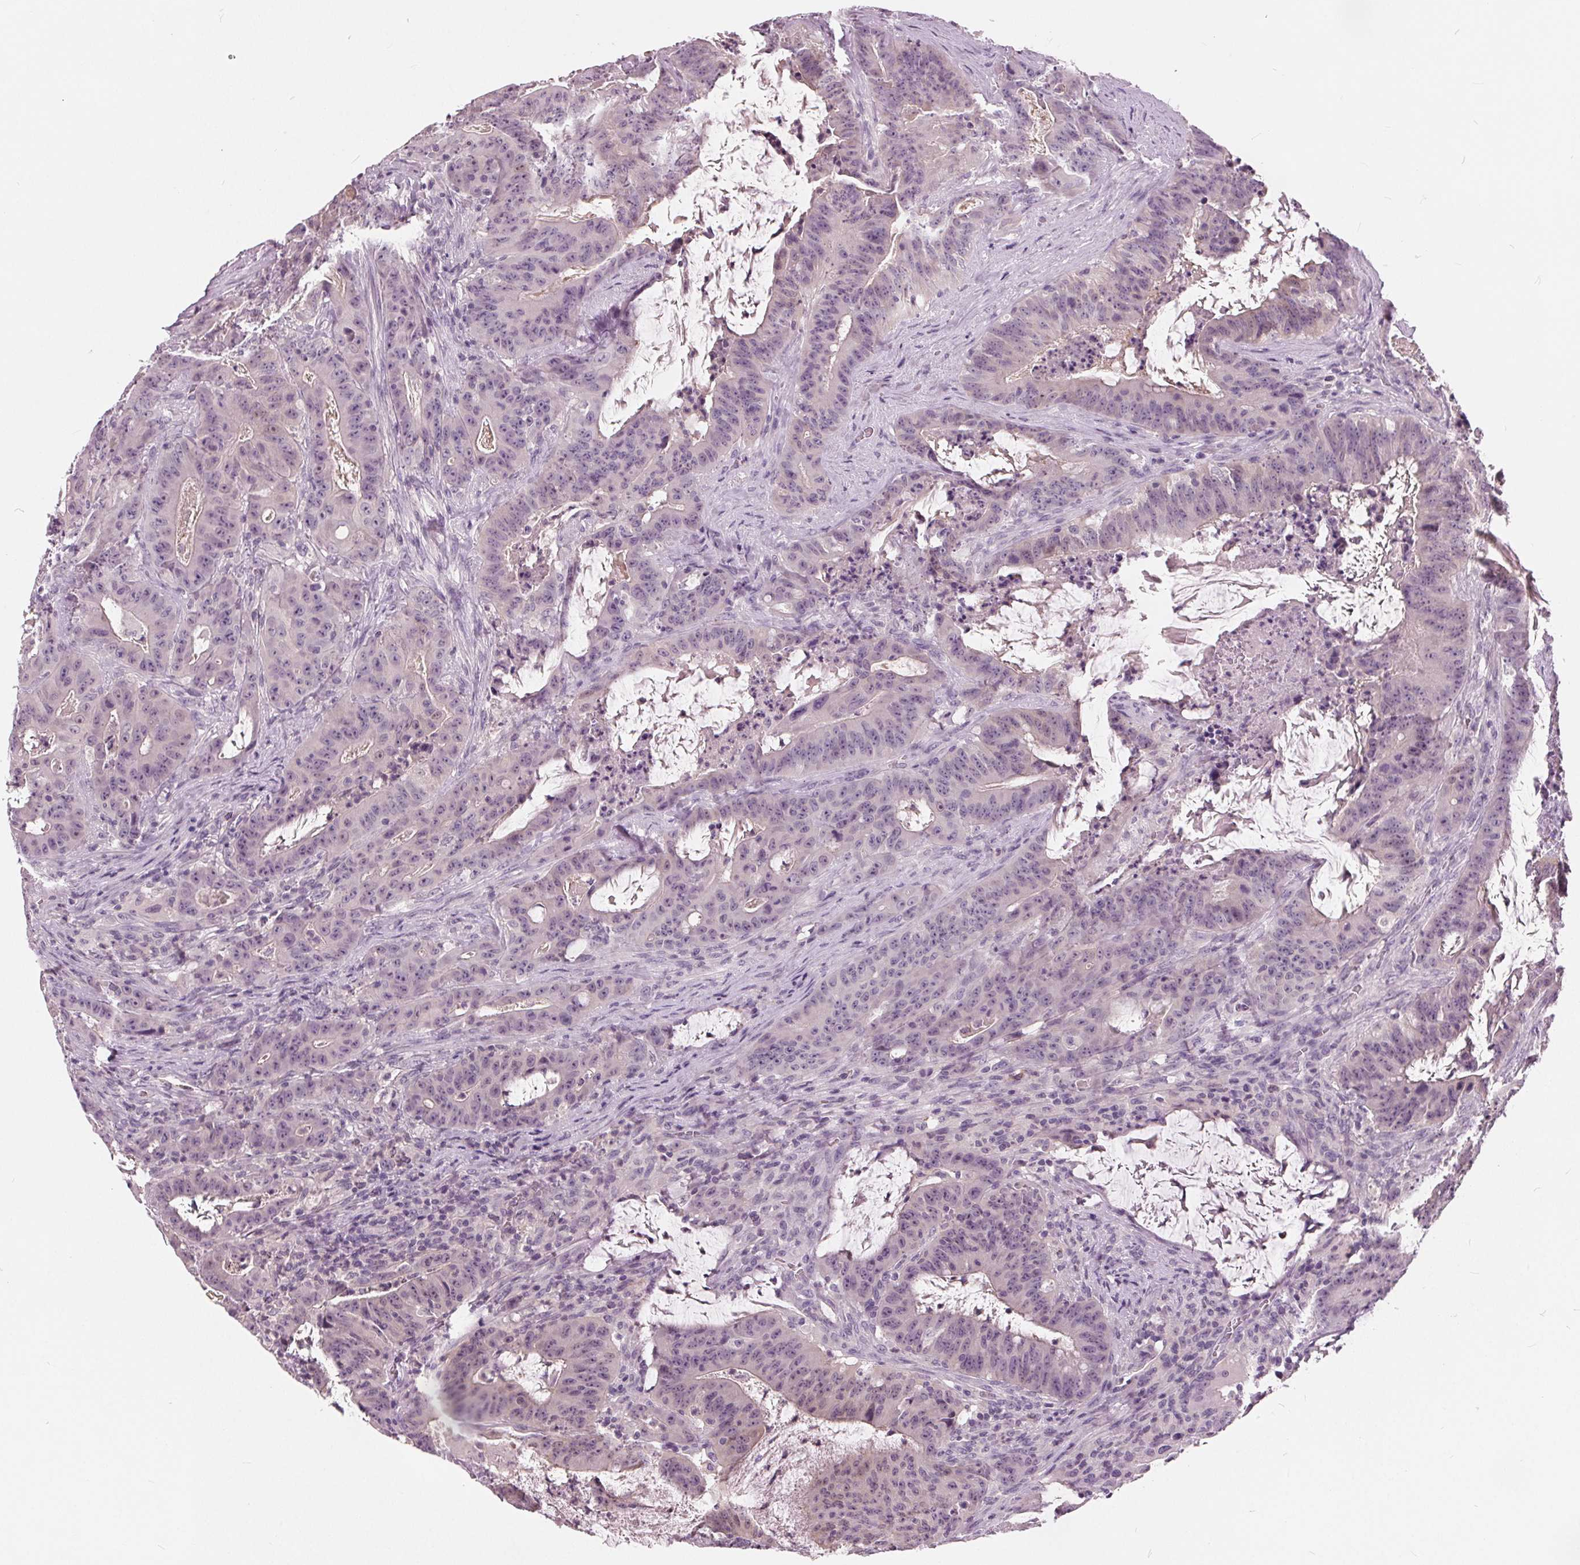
{"staining": {"intensity": "negative", "quantity": "none", "location": "none"}, "tissue": "colorectal cancer", "cell_type": "Tumor cells", "image_type": "cancer", "snomed": [{"axis": "morphology", "description": "Adenocarcinoma, NOS"}, {"axis": "topography", "description": "Colon"}], "caption": "An immunohistochemistry (IHC) micrograph of colorectal cancer is shown. There is no staining in tumor cells of colorectal cancer.", "gene": "TKFC", "patient": {"sex": "male", "age": 33}}